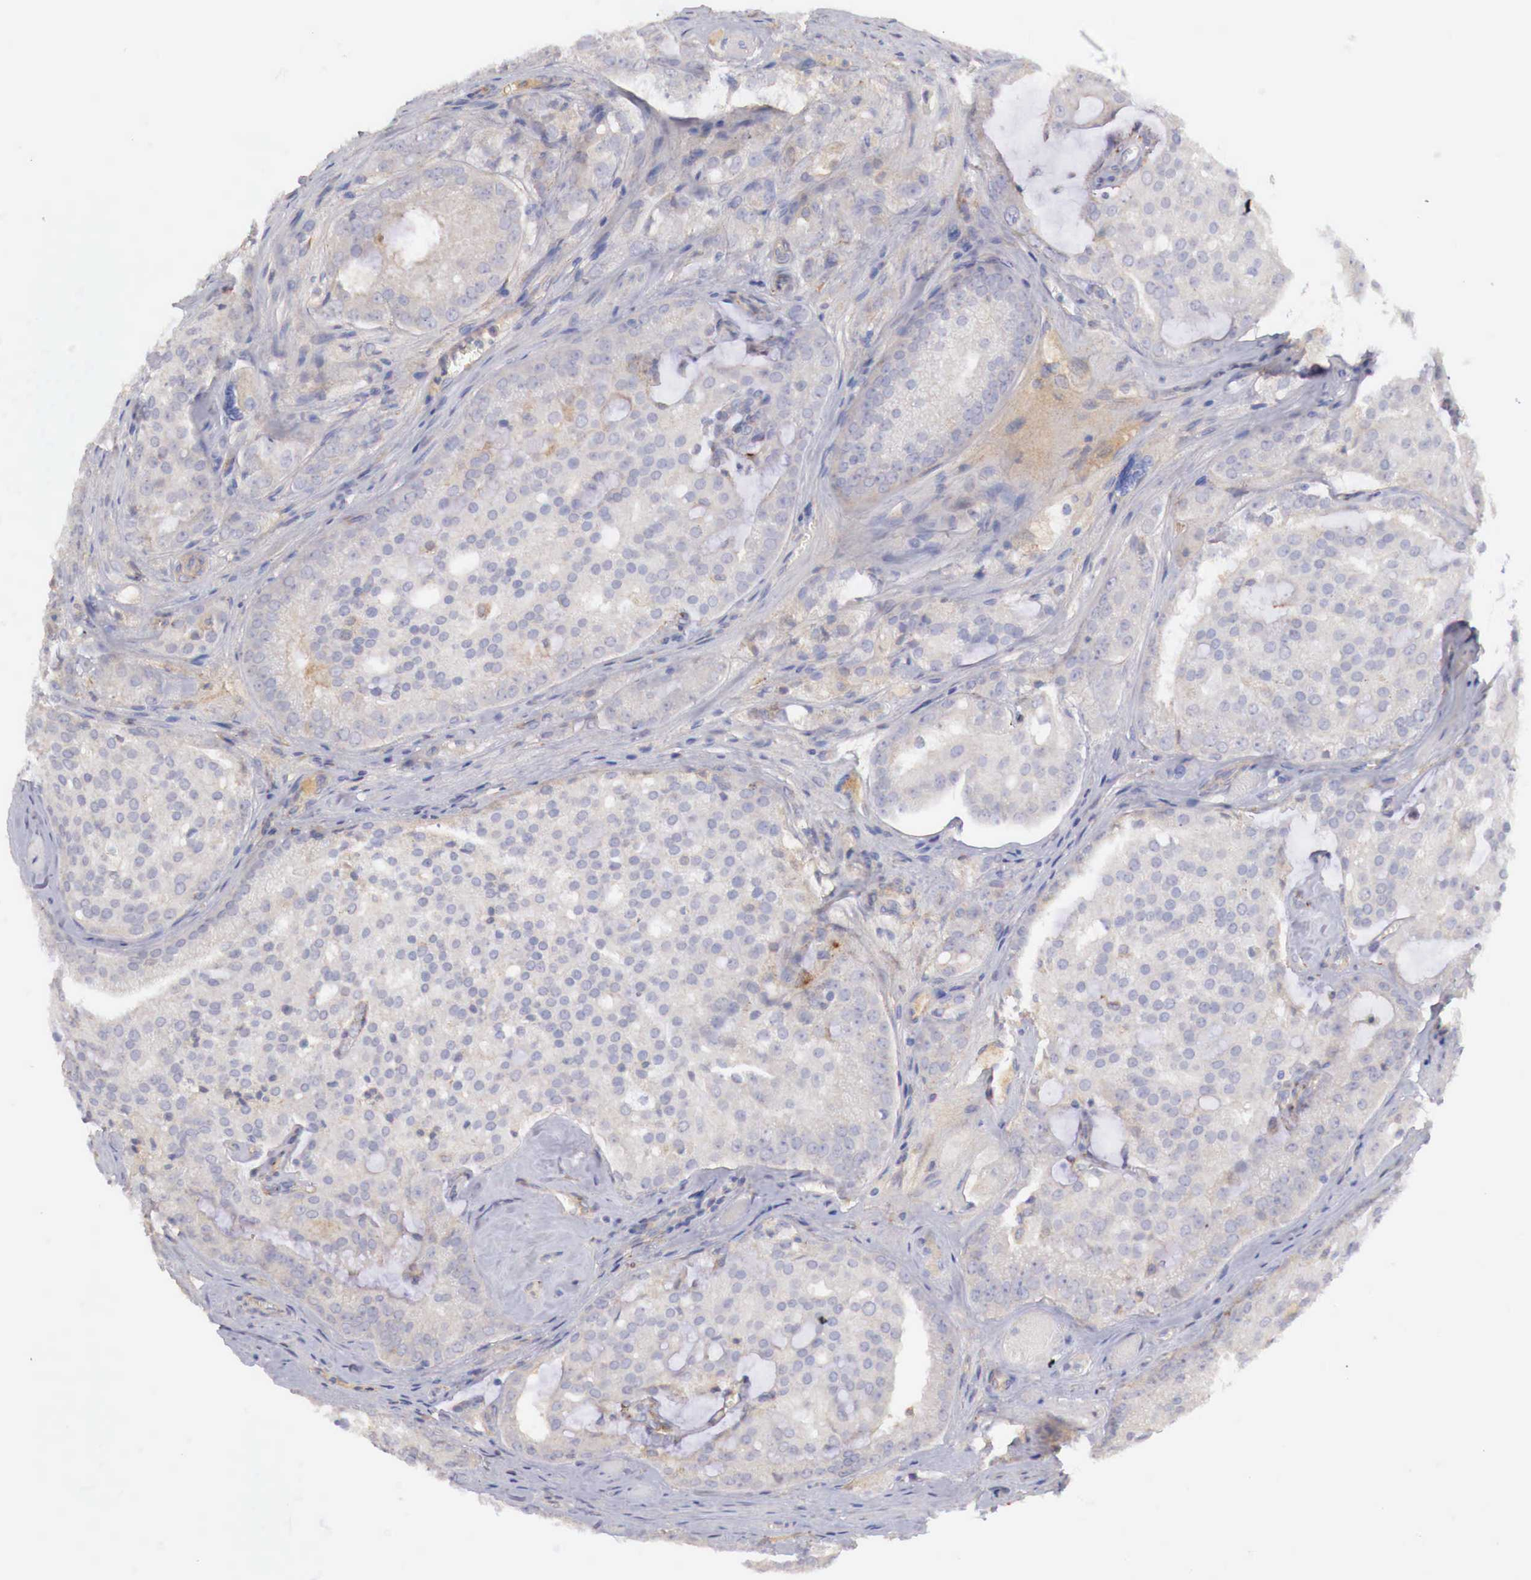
{"staining": {"intensity": "weak", "quantity": "<25%", "location": "cytoplasmic/membranous"}, "tissue": "prostate cancer", "cell_type": "Tumor cells", "image_type": "cancer", "snomed": [{"axis": "morphology", "description": "Adenocarcinoma, Medium grade"}, {"axis": "topography", "description": "Prostate"}], "caption": "This micrograph is of prostate medium-grade adenocarcinoma stained with immunohistochemistry to label a protein in brown with the nuclei are counter-stained blue. There is no staining in tumor cells.", "gene": "KLHDC7B", "patient": {"sex": "male", "age": 60}}